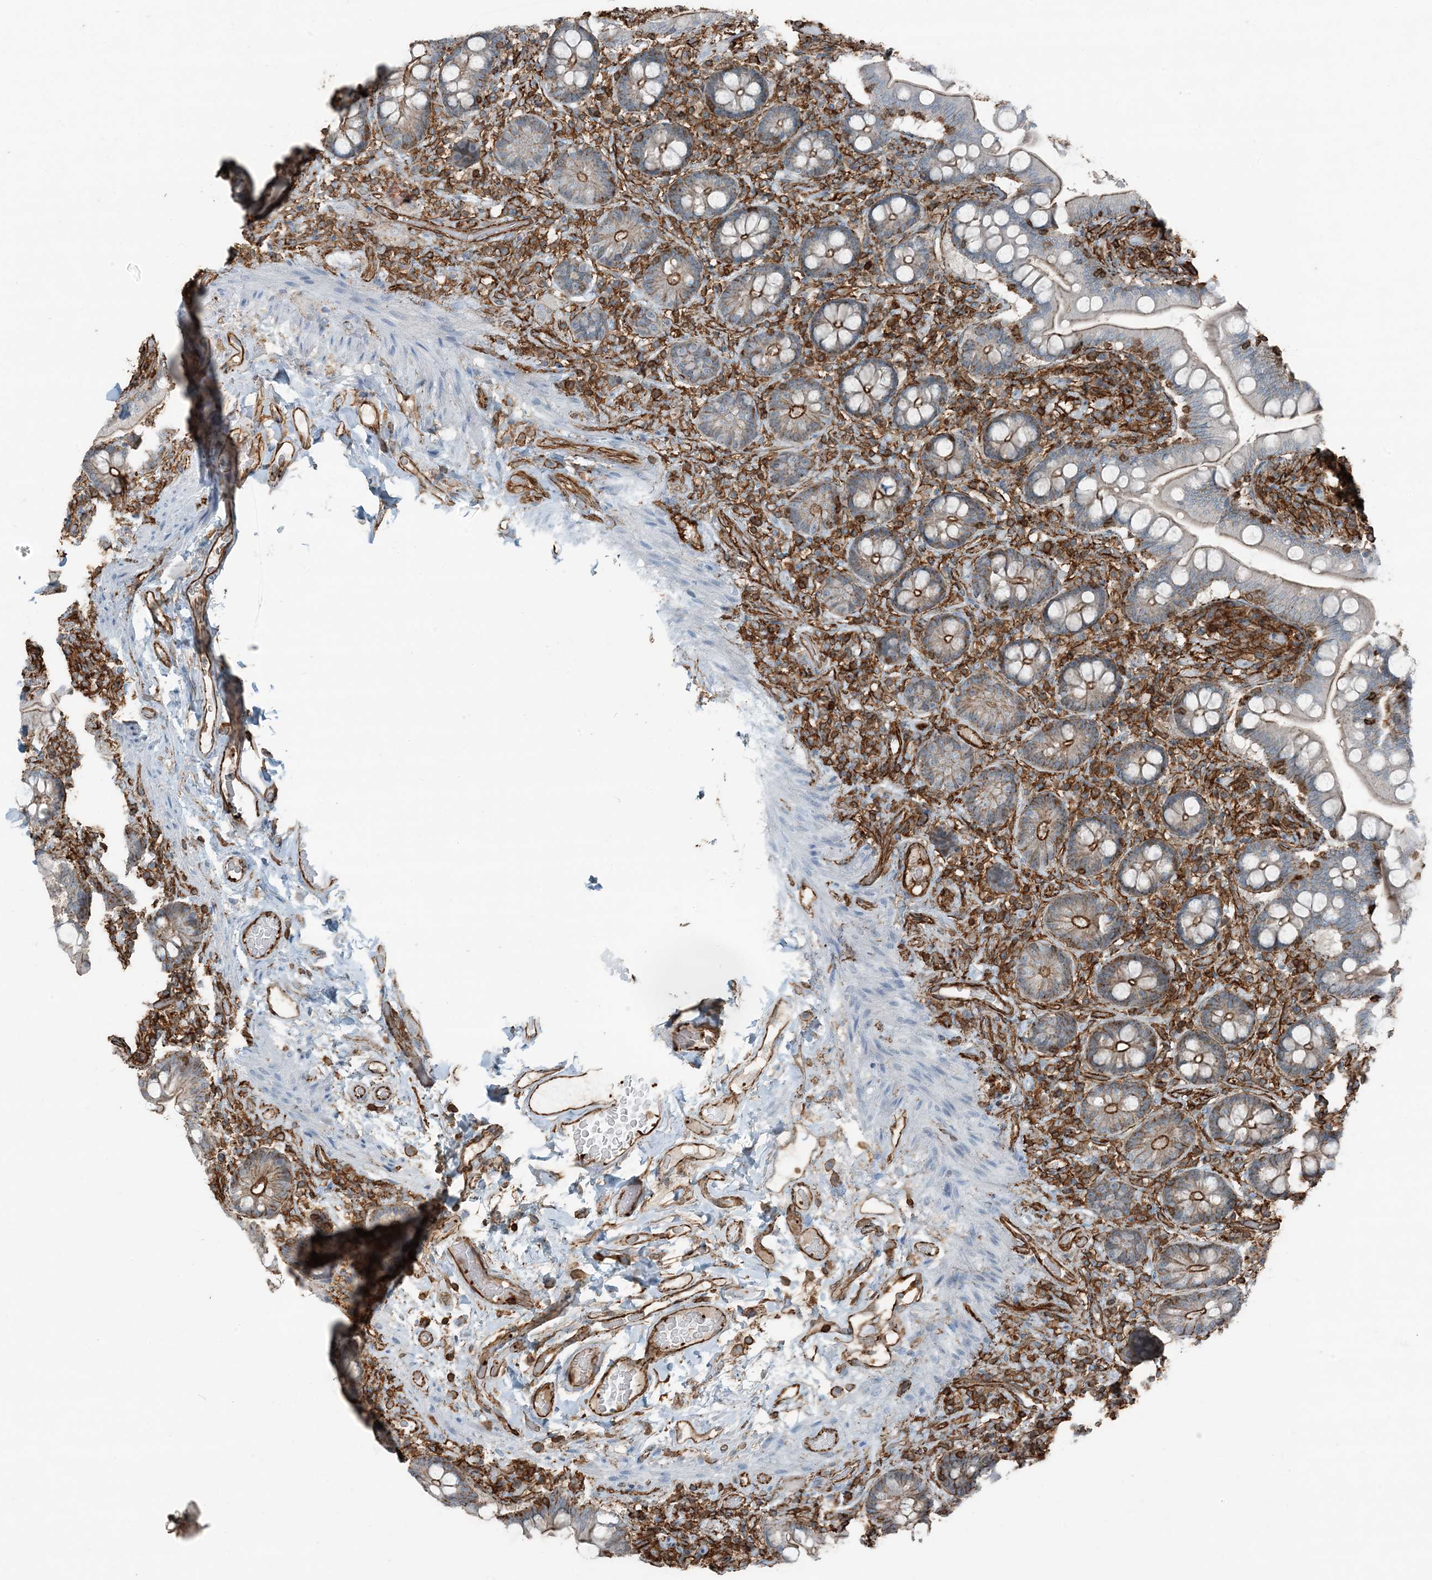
{"staining": {"intensity": "strong", "quantity": "<25%", "location": "cytoplasmic/membranous"}, "tissue": "small intestine", "cell_type": "Glandular cells", "image_type": "normal", "snomed": [{"axis": "morphology", "description": "Normal tissue, NOS"}, {"axis": "topography", "description": "Small intestine"}], "caption": "This is an image of immunohistochemistry staining of benign small intestine, which shows strong staining in the cytoplasmic/membranous of glandular cells.", "gene": "APOBEC3C", "patient": {"sex": "female", "age": 64}}